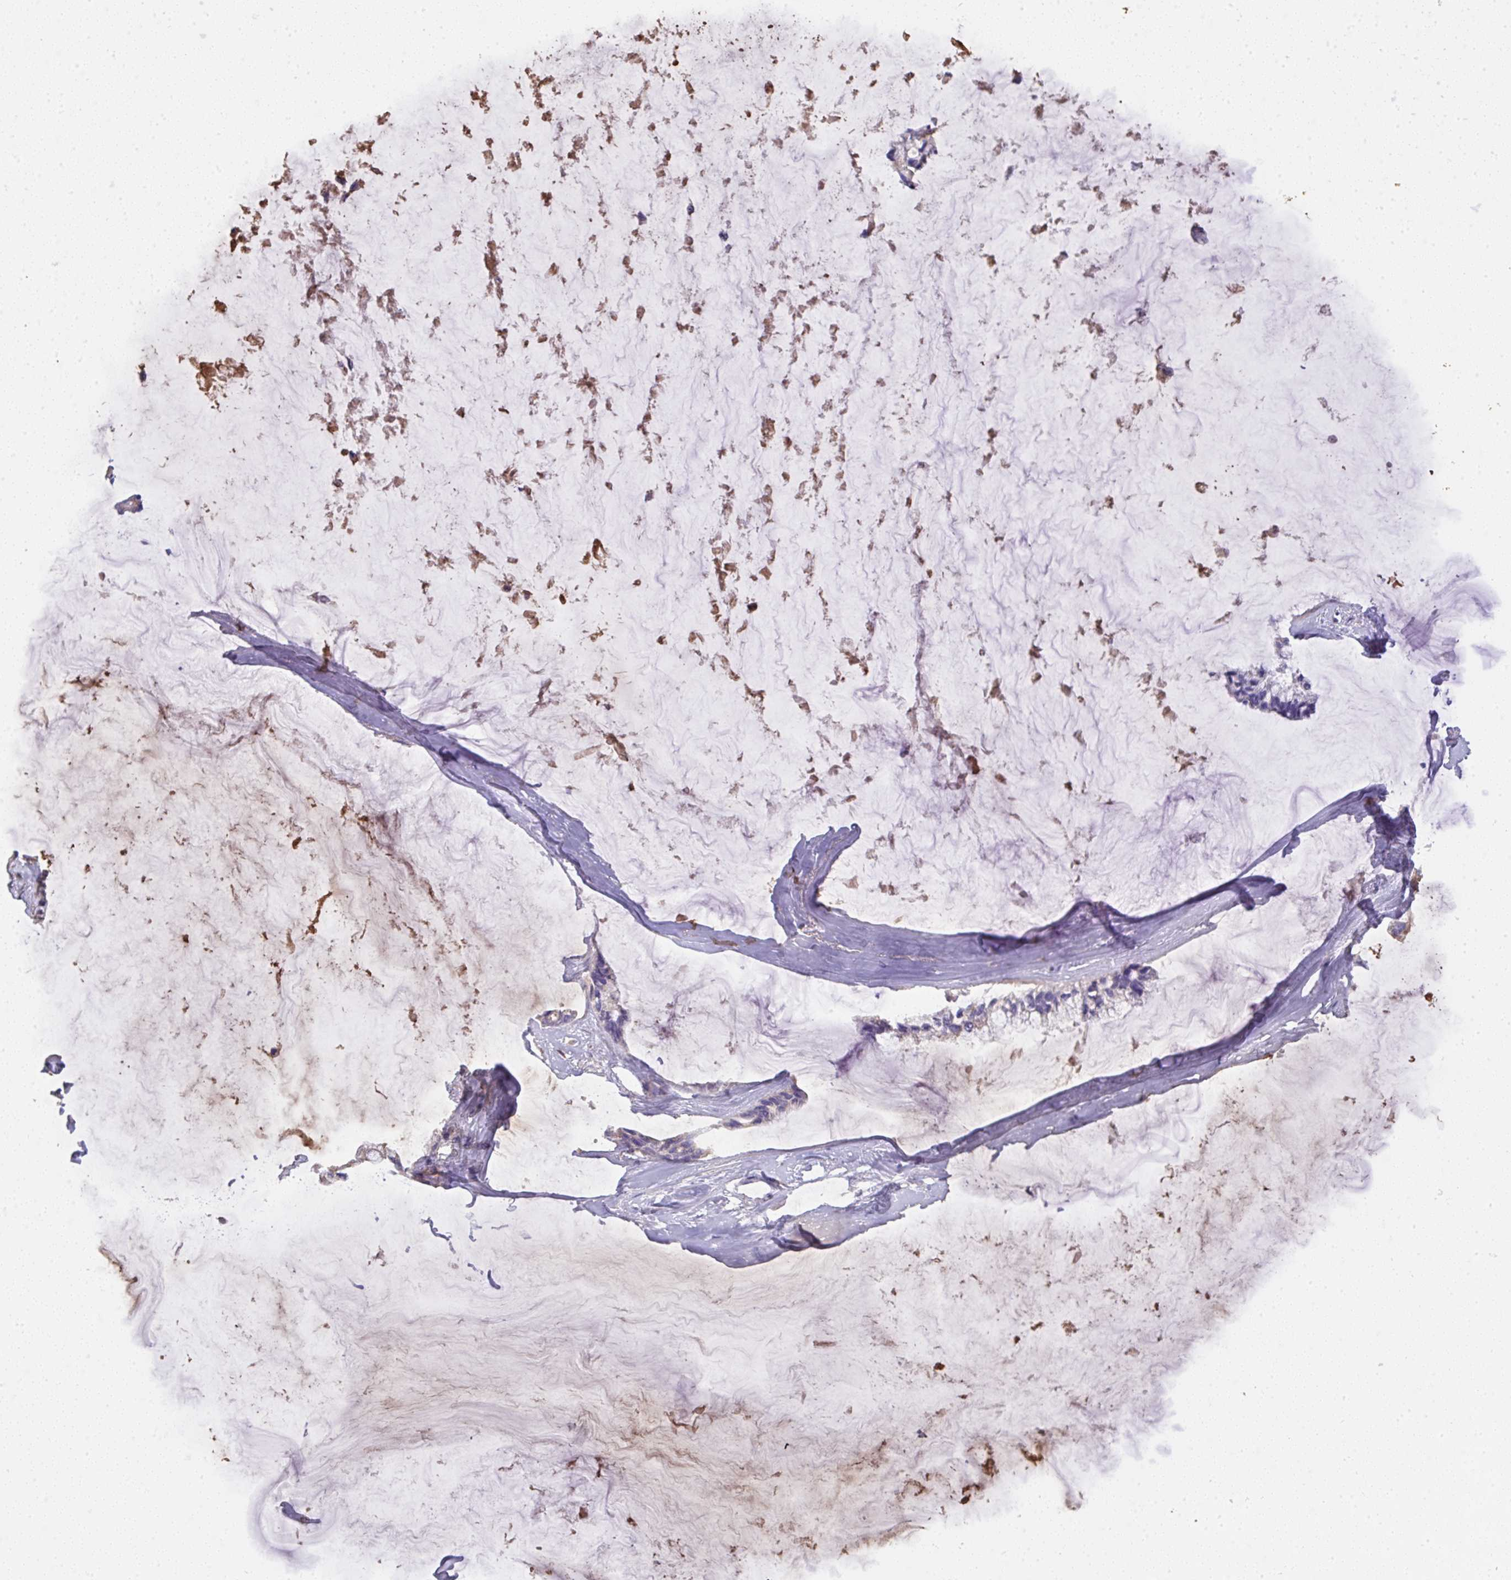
{"staining": {"intensity": "negative", "quantity": "none", "location": "none"}, "tissue": "ovarian cancer", "cell_type": "Tumor cells", "image_type": "cancer", "snomed": [{"axis": "morphology", "description": "Cystadenocarcinoma, mucinous, NOS"}, {"axis": "topography", "description": "Ovary"}], "caption": "The micrograph shows no significant staining in tumor cells of mucinous cystadenocarcinoma (ovarian). (DAB immunohistochemistry (IHC) visualized using brightfield microscopy, high magnification).", "gene": "SMYD5", "patient": {"sex": "female", "age": 39}}